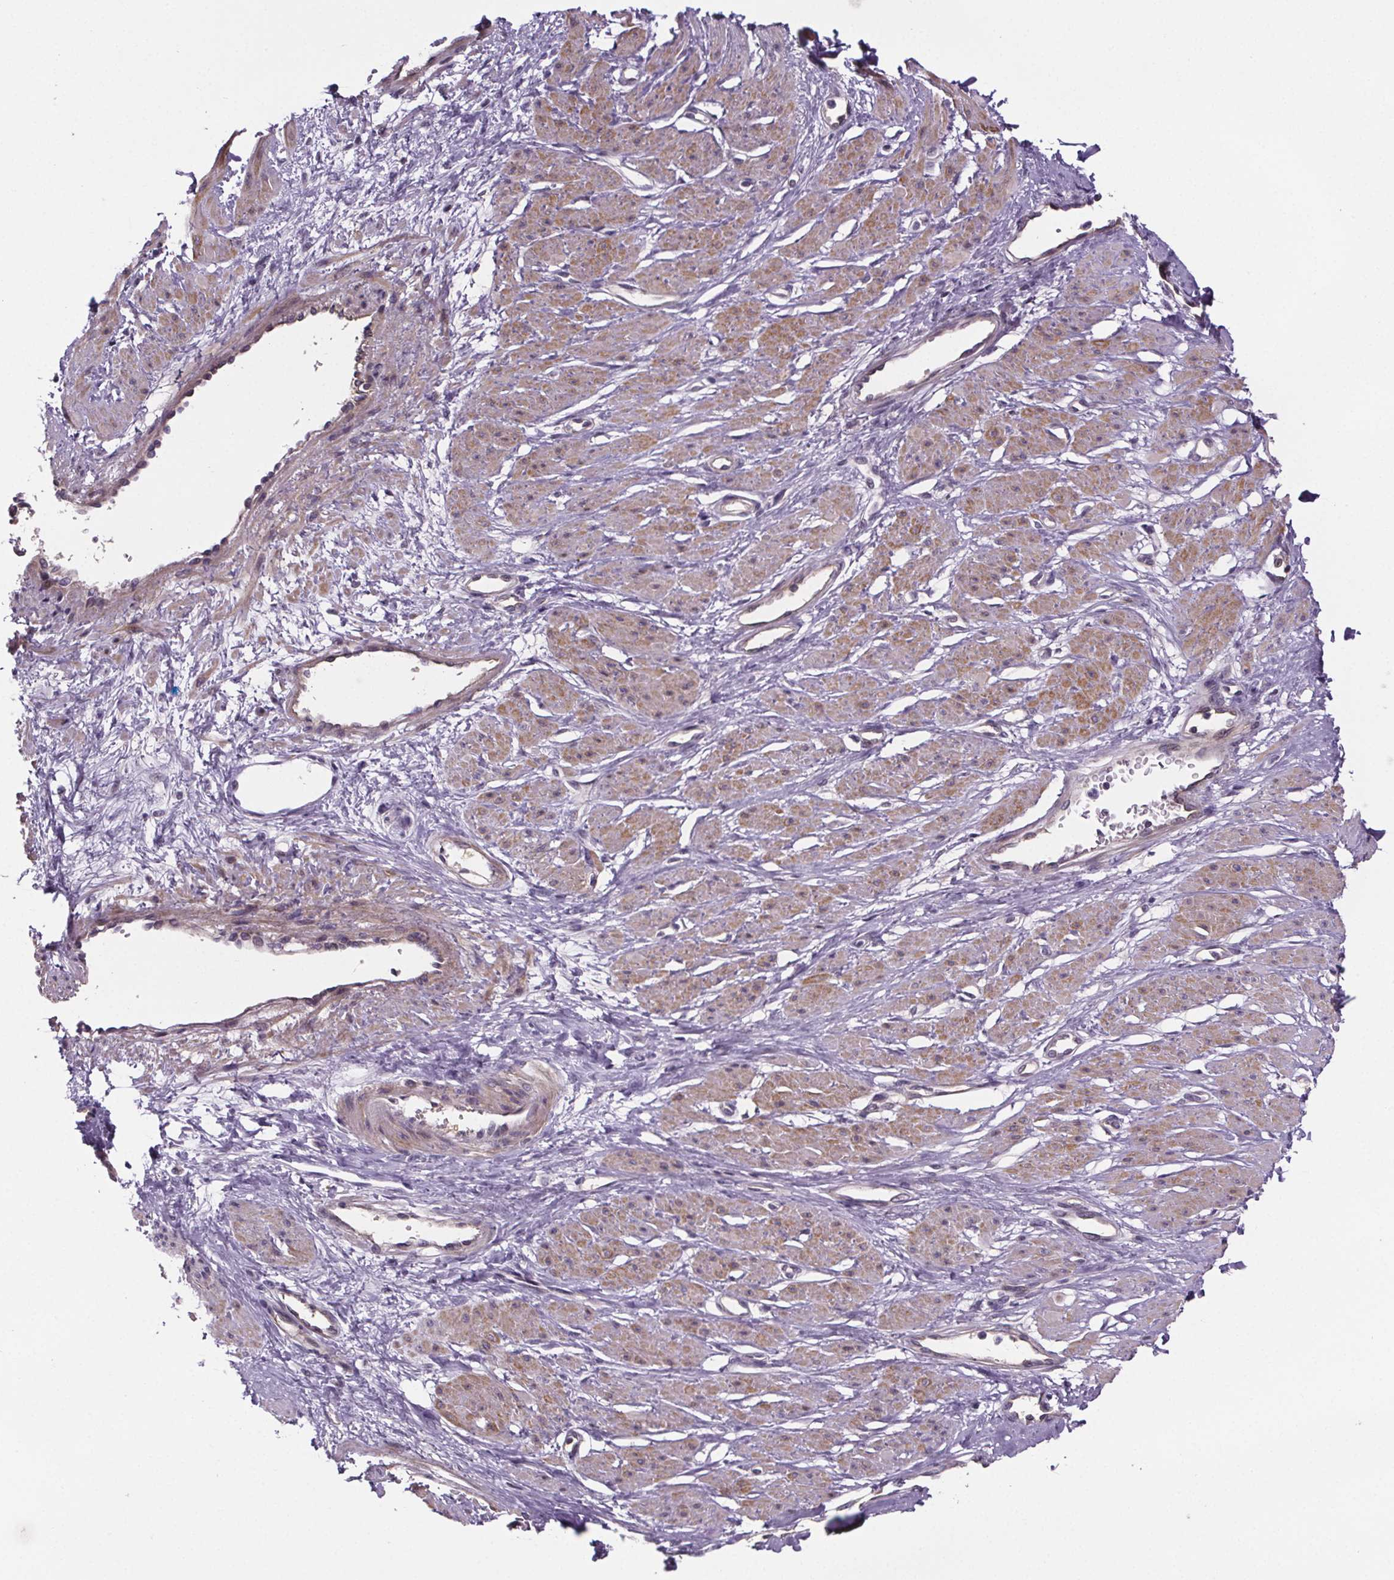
{"staining": {"intensity": "weak", "quantity": ">75%", "location": "cytoplasmic/membranous"}, "tissue": "smooth muscle", "cell_type": "Smooth muscle cells", "image_type": "normal", "snomed": [{"axis": "morphology", "description": "Normal tissue, NOS"}, {"axis": "topography", "description": "Smooth muscle"}, {"axis": "topography", "description": "Uterus"}], "caption": "A brown stain labels weak cytoplasmic/membranous staining of a protein in smooth muscle cells of benign human smooth muscle. The staining is performed using DAB brown chromogen to label protein expression. The nuclei are counter-stained blue using hematoxylin.", "gene": "TTC12", "patient": {"sex": "female", "age": 39}}